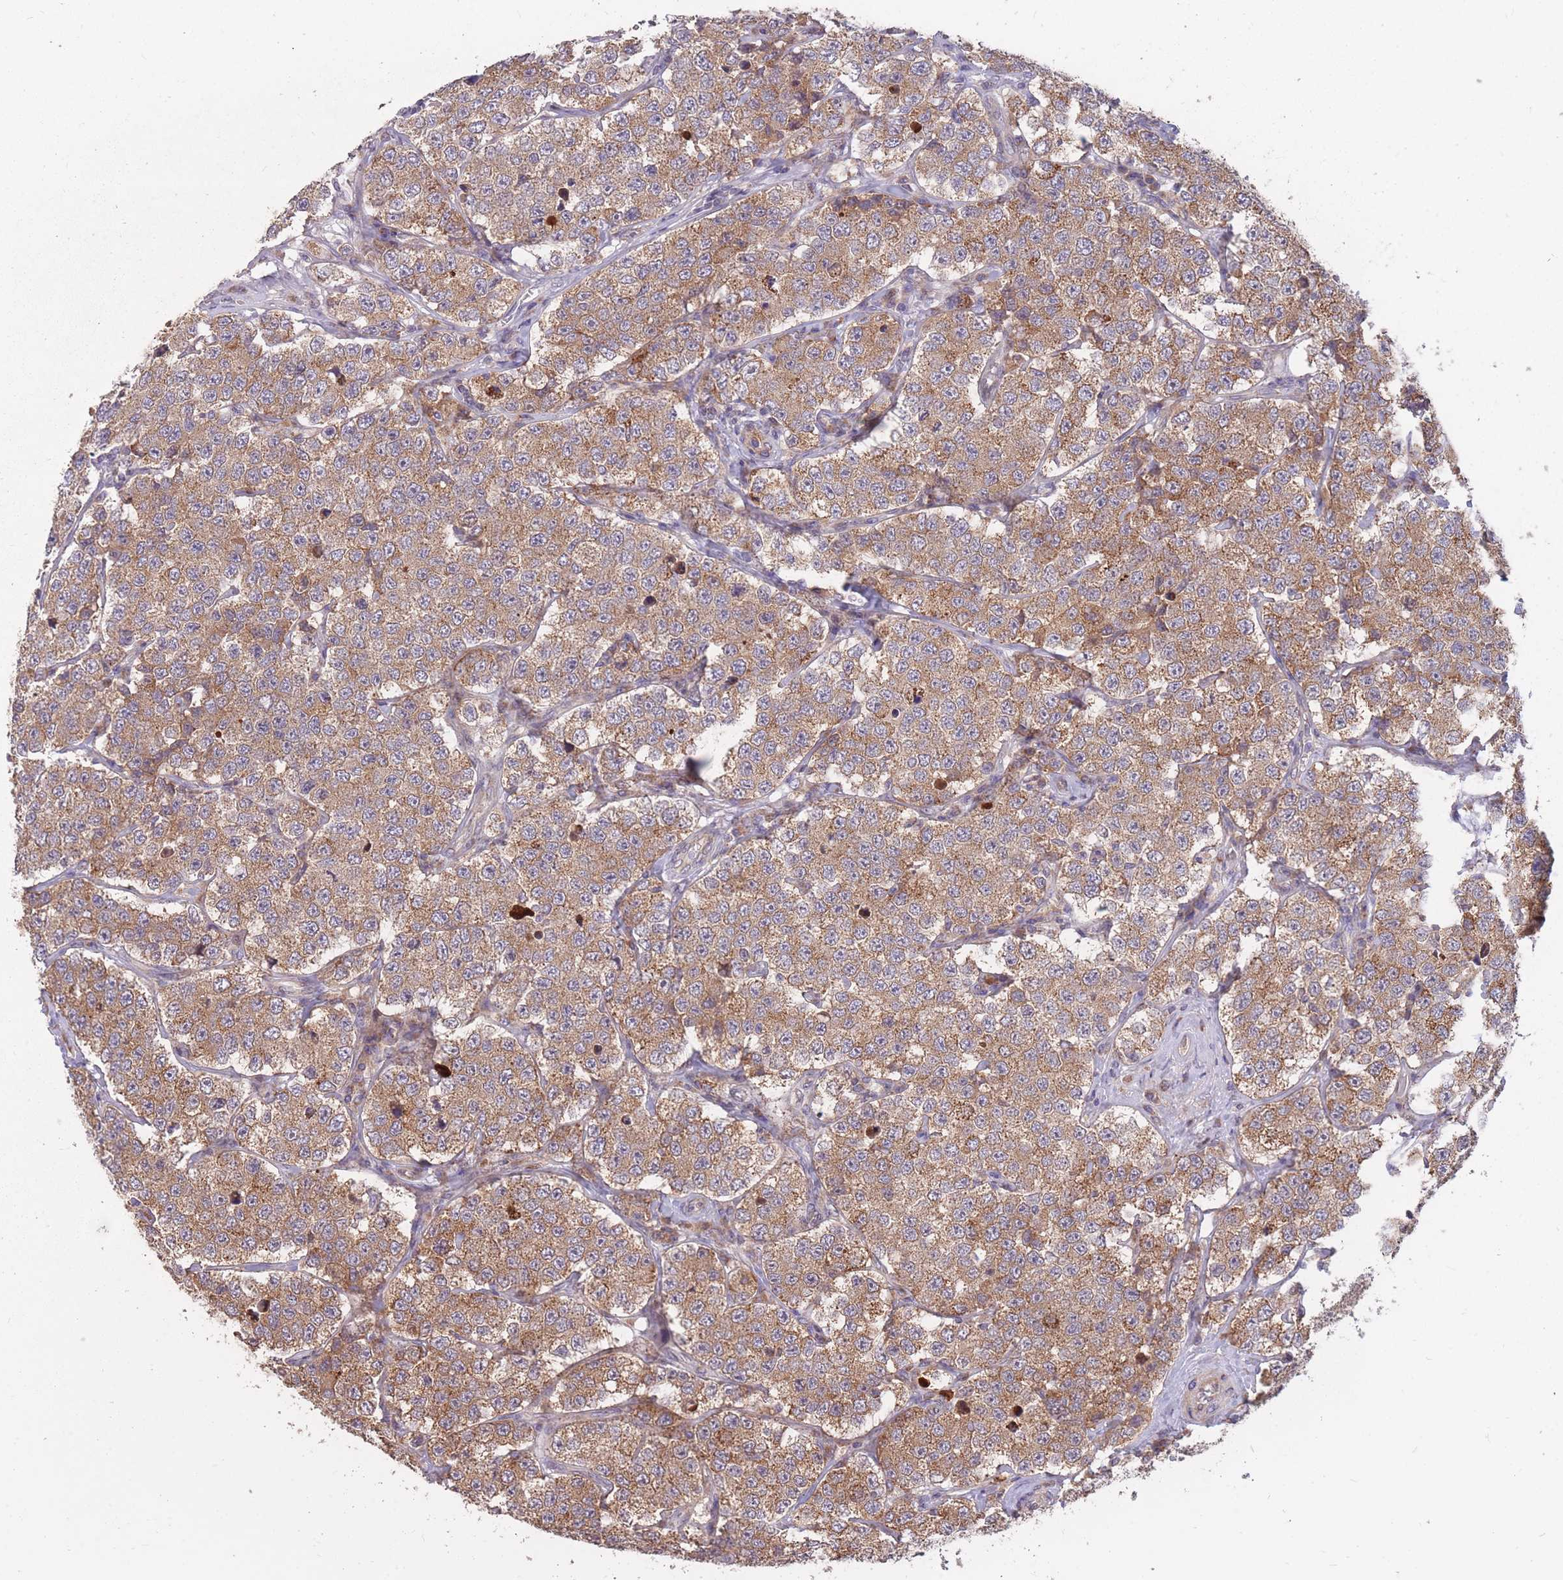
{"staining": {"intensity": "moderate", "quantity": ">75%", "location": "cytoplasmic/membranous"}, "tissue": "testis cancer", "cell_type": "Tumor cells", "image_type": "cancer", "snomed": [{"axis": "morphology", "description": "Seminoma, NOS"}, {"axis": "topography", "description": "Testis"}], "caption": "Human seminoma (testis) stained with a protein marker exhibits moderate staining in tumor cells.", "gene": "IGF2BP2", "patient": {"sex": "male", "age": 34}}